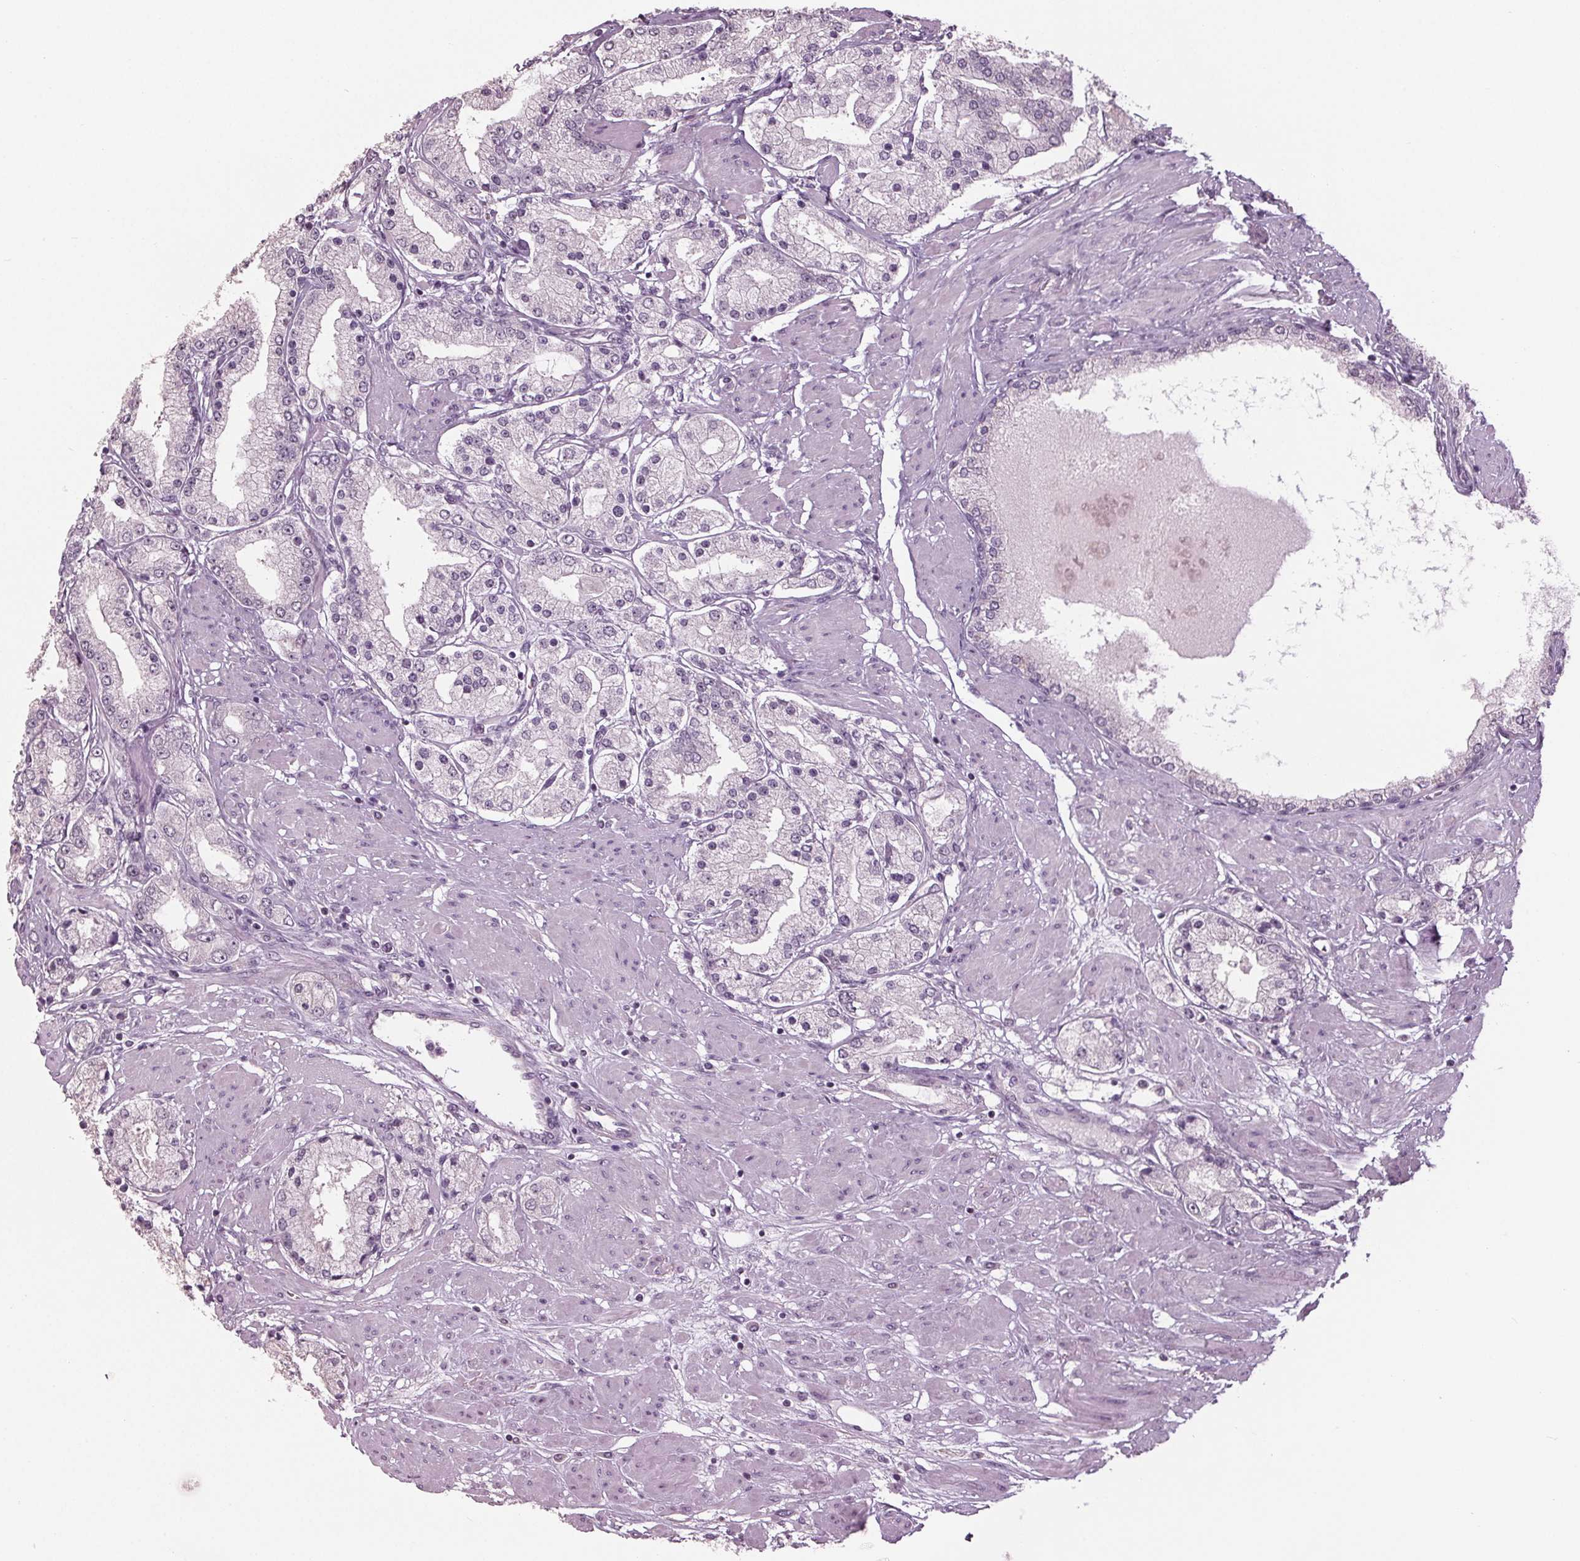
{"staining": {"intensity": "negative", "quantity": "none", "location": "none"}, "tissue": "prostate cancer", "cell_type": "Tumor cells", "image_type": "cancer", "snomed": [{"axis": "morphology", "description": "Adenocarcinoma, High grade"}, {"axis": "topography", "description": "Prostate"}], "caption": "IHC image of human prostate adenocarcinoma (high-grade) stained for a protein (brown), which demonstrates no staining in tumor cells.", "gene": "TNNC2", "patient": {"sex": "male", "age": 67}}